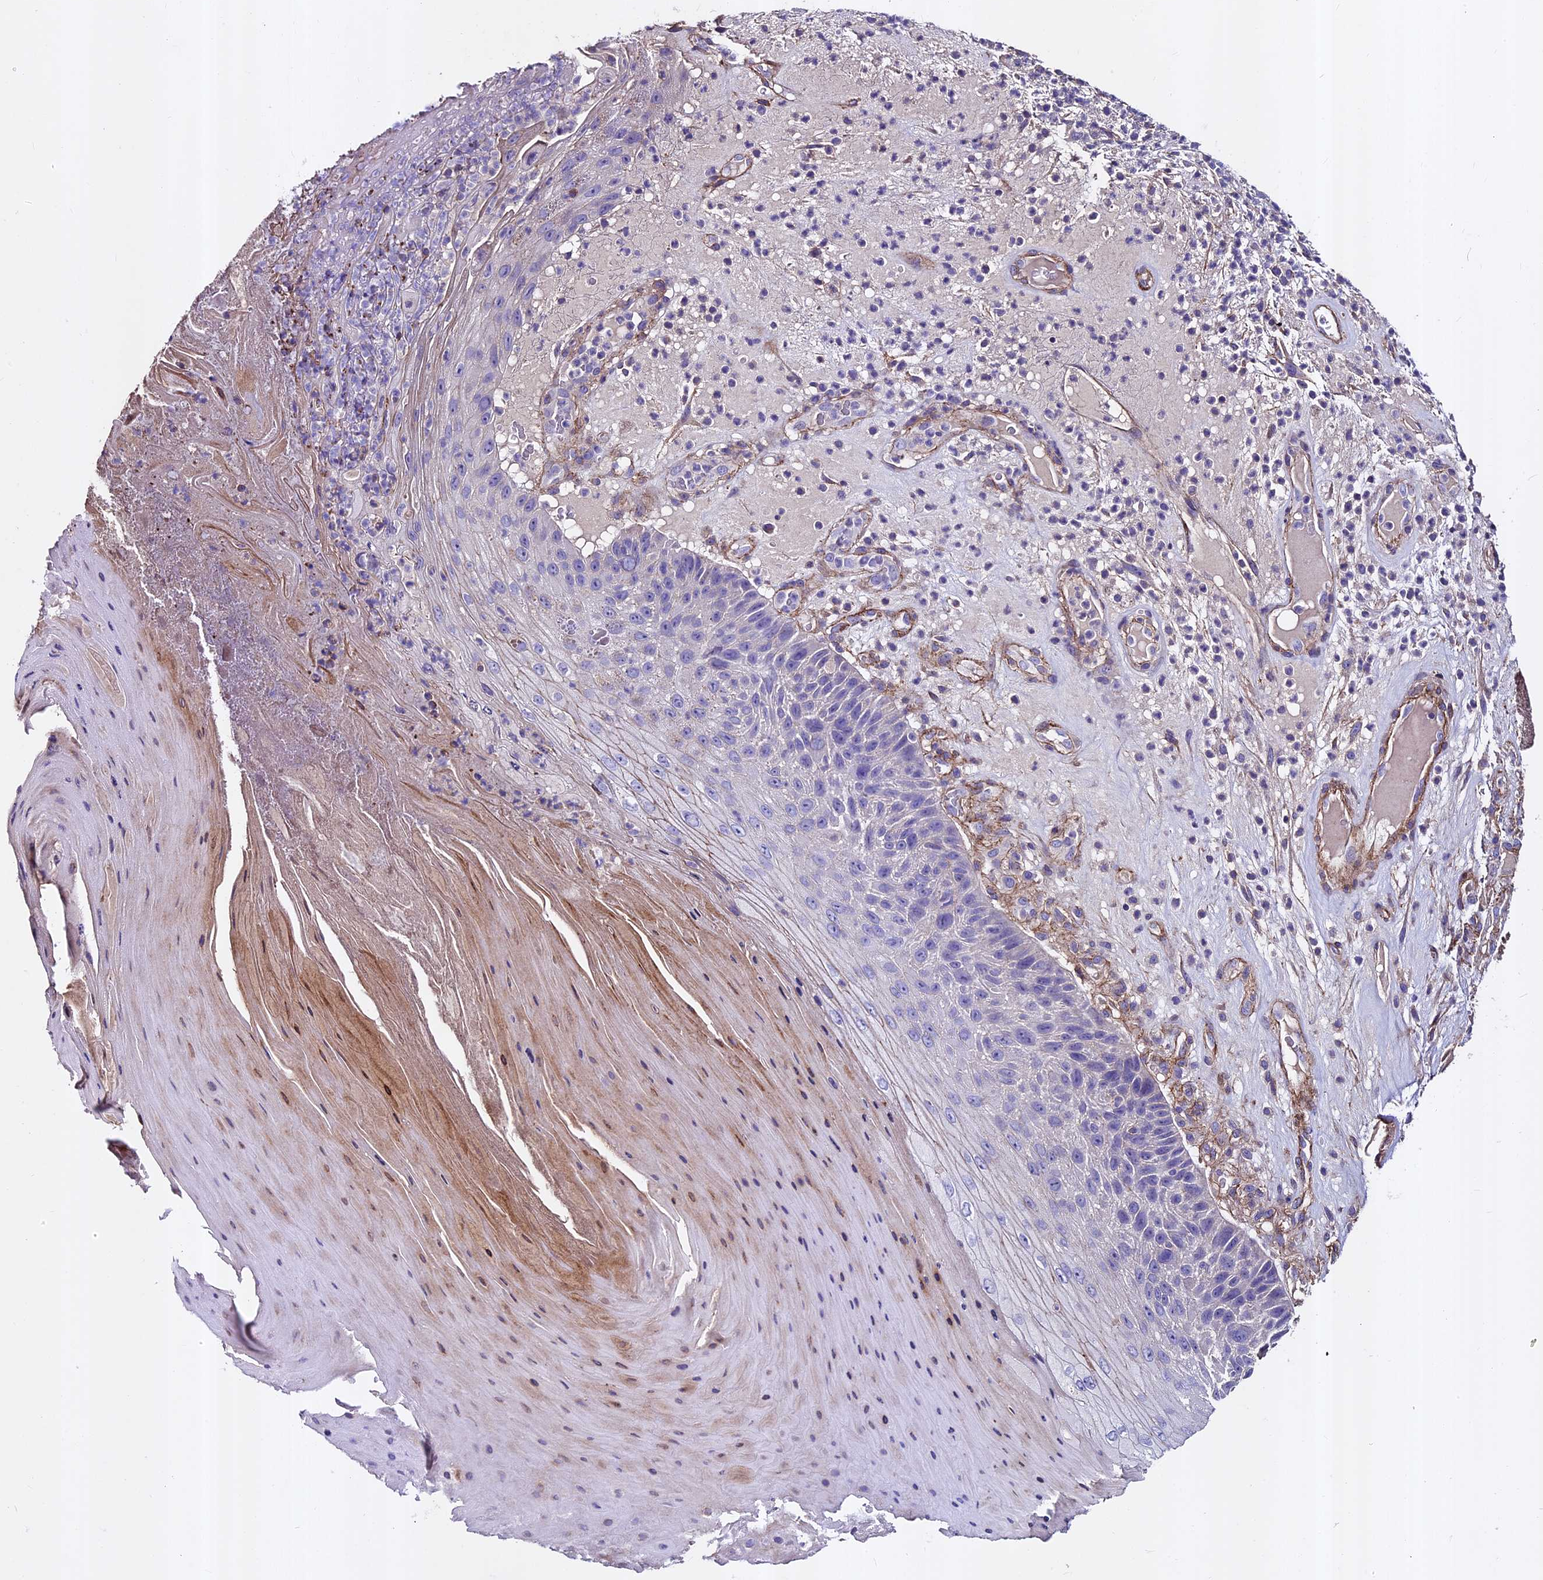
{"staining": {"intensity": "negative", "quantity": "none", "location": "none"}, "tissue": "skin cancer", "cell_type": "Tumor cells", "image_type": "cancer", "snomed": [{"axis": "morphology", "description": "Squamous cell carcinoma, NOS"}, {"axis": "topography", "description": "Skin"}], "caption": "There is no significant expression in tumor cells of skin cancer (squamous cell carcinoma).", "gene": "EVA1B", "patient": {"sex": "female", "age": 88}}